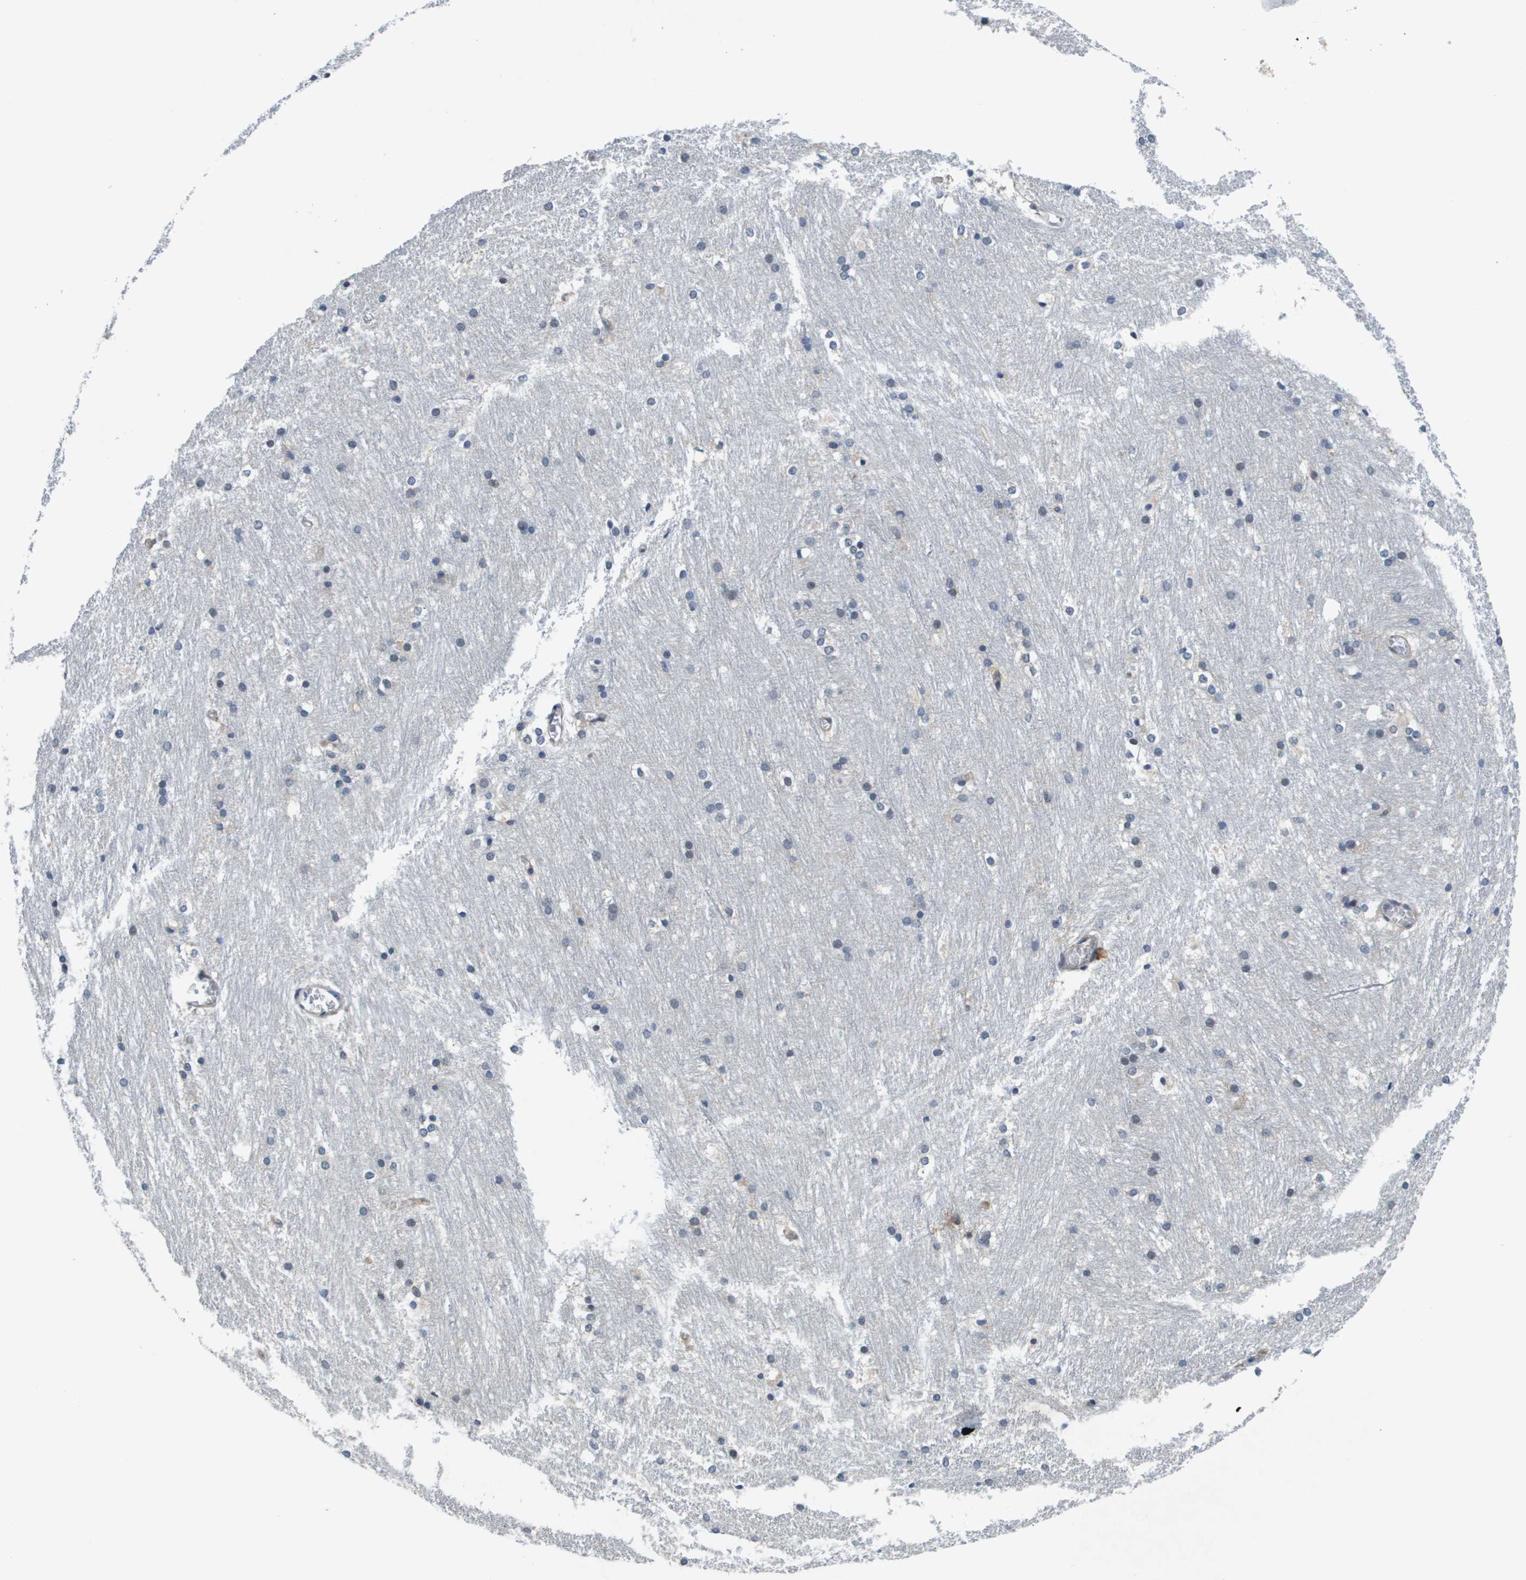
{"staining": {"intensity": "negative", "quantity": "none", "location": "none"}, "tissue": "caudate", "cell_type": "Glial cells", "image_type": "normal", "snomed": [{"axis": "morphology", "description": "Normal tissue, NOS"}, {"axis": "topography", "description": "Lateral ventricle wall"}], "caption": "A histopathology image of caudate stained for a protein reveals no brown staining in glial cells.", "gene": "SLC16A3", "patient": {"sex": "female", "age": 19}}